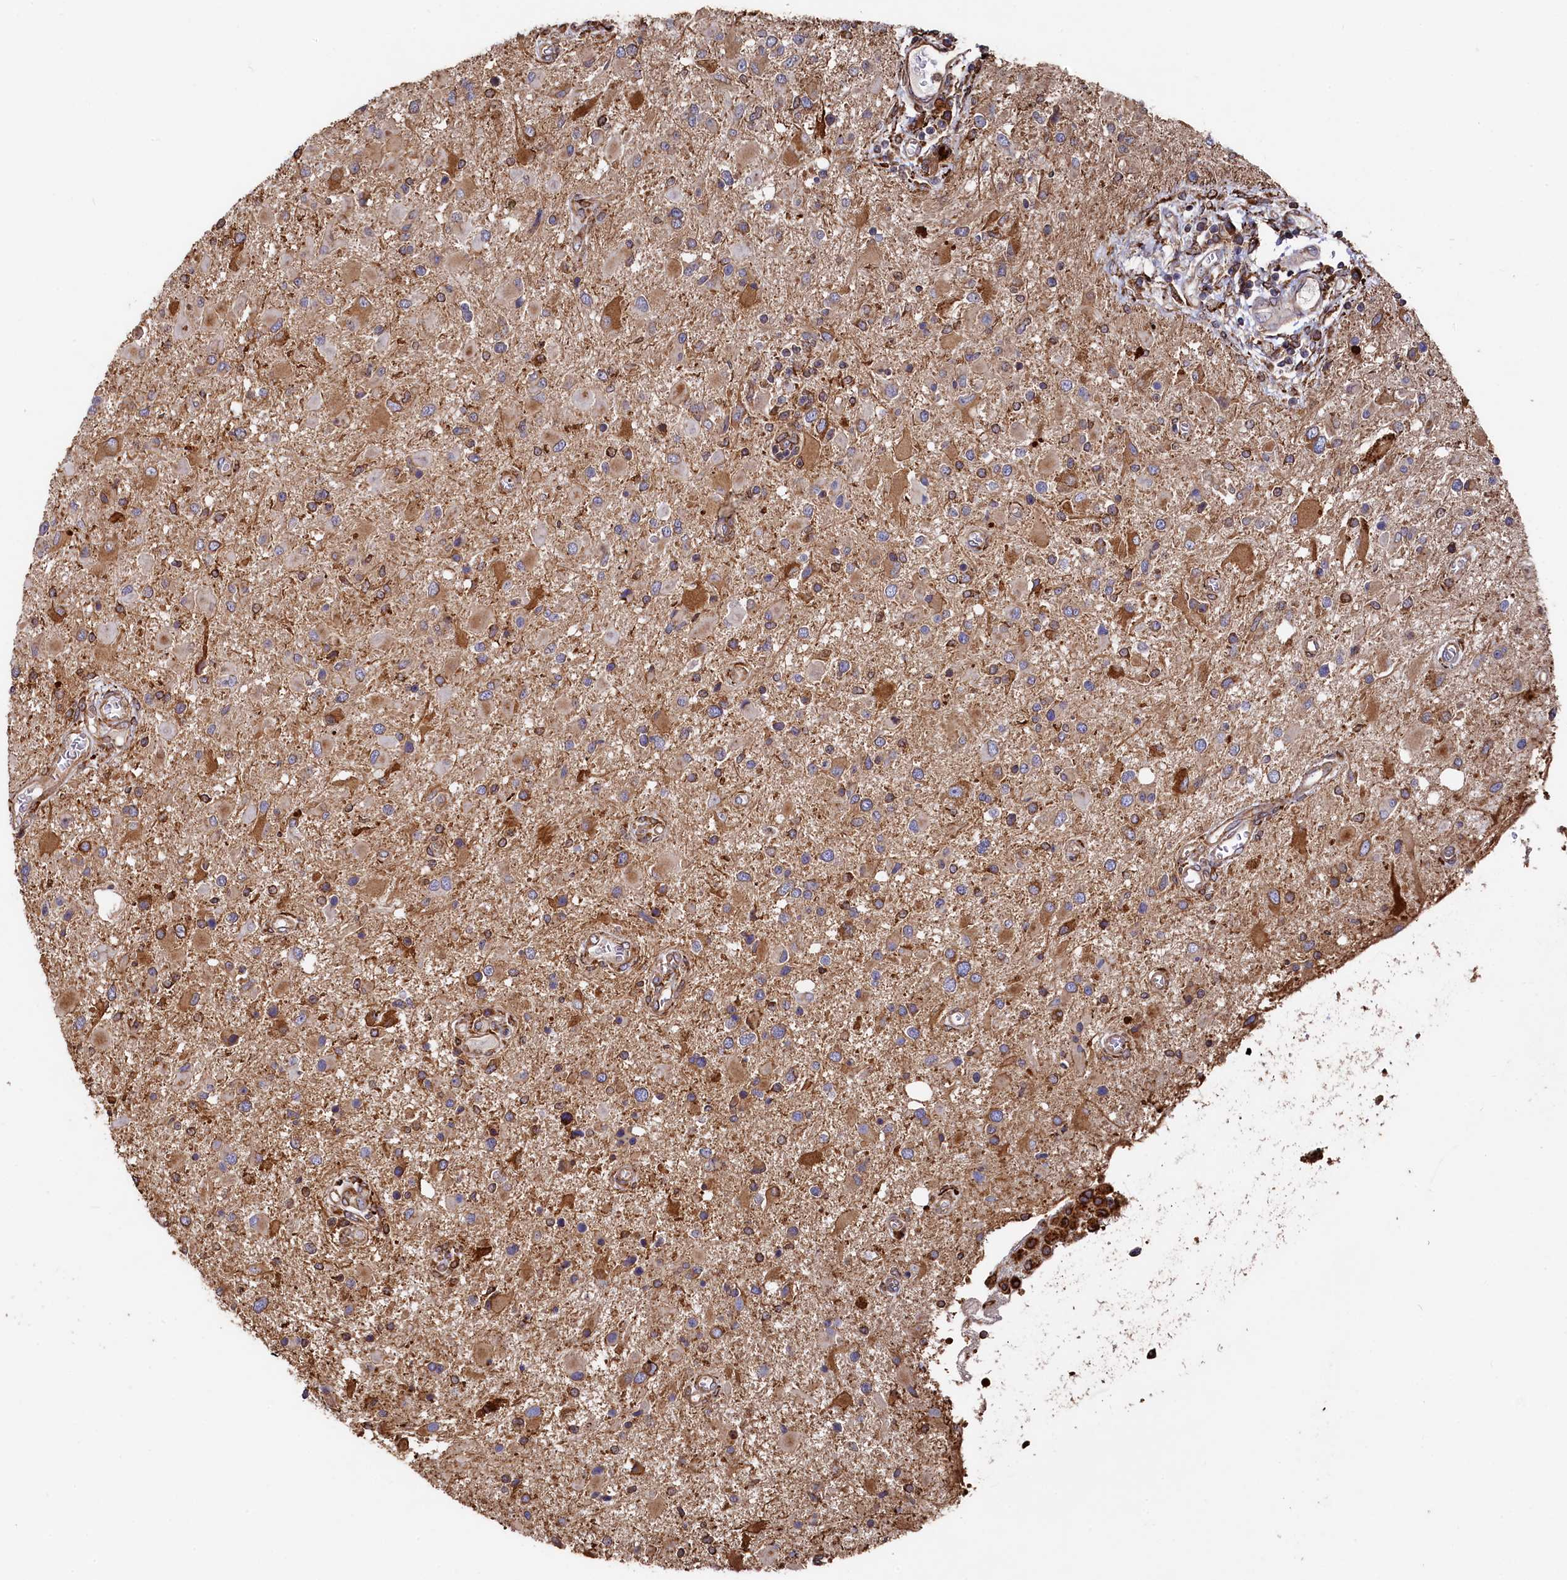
{"staining": {"intensity": "strong", "quantity": ">75%", "location": "cytoplasmic/membranous"}, "tissue": "glioma", "cell_type": "Tumor cells", "image_type": "cancer", "snomed": [{"axis": "morphology", "description": "Glioma, malignant, High grade"}, {"axis": "topography", "description": "Brain"}], "caption": "IHC of malignant glioma (high-grade) reveals high levels of strong cytoplasmic/membranous expression in about >75% of tumor cells. (DAB IHC with brightfield microscopy, high magnification).", "gene": "NEURL1B", "patient": {"sex": "male", "age": 53}}